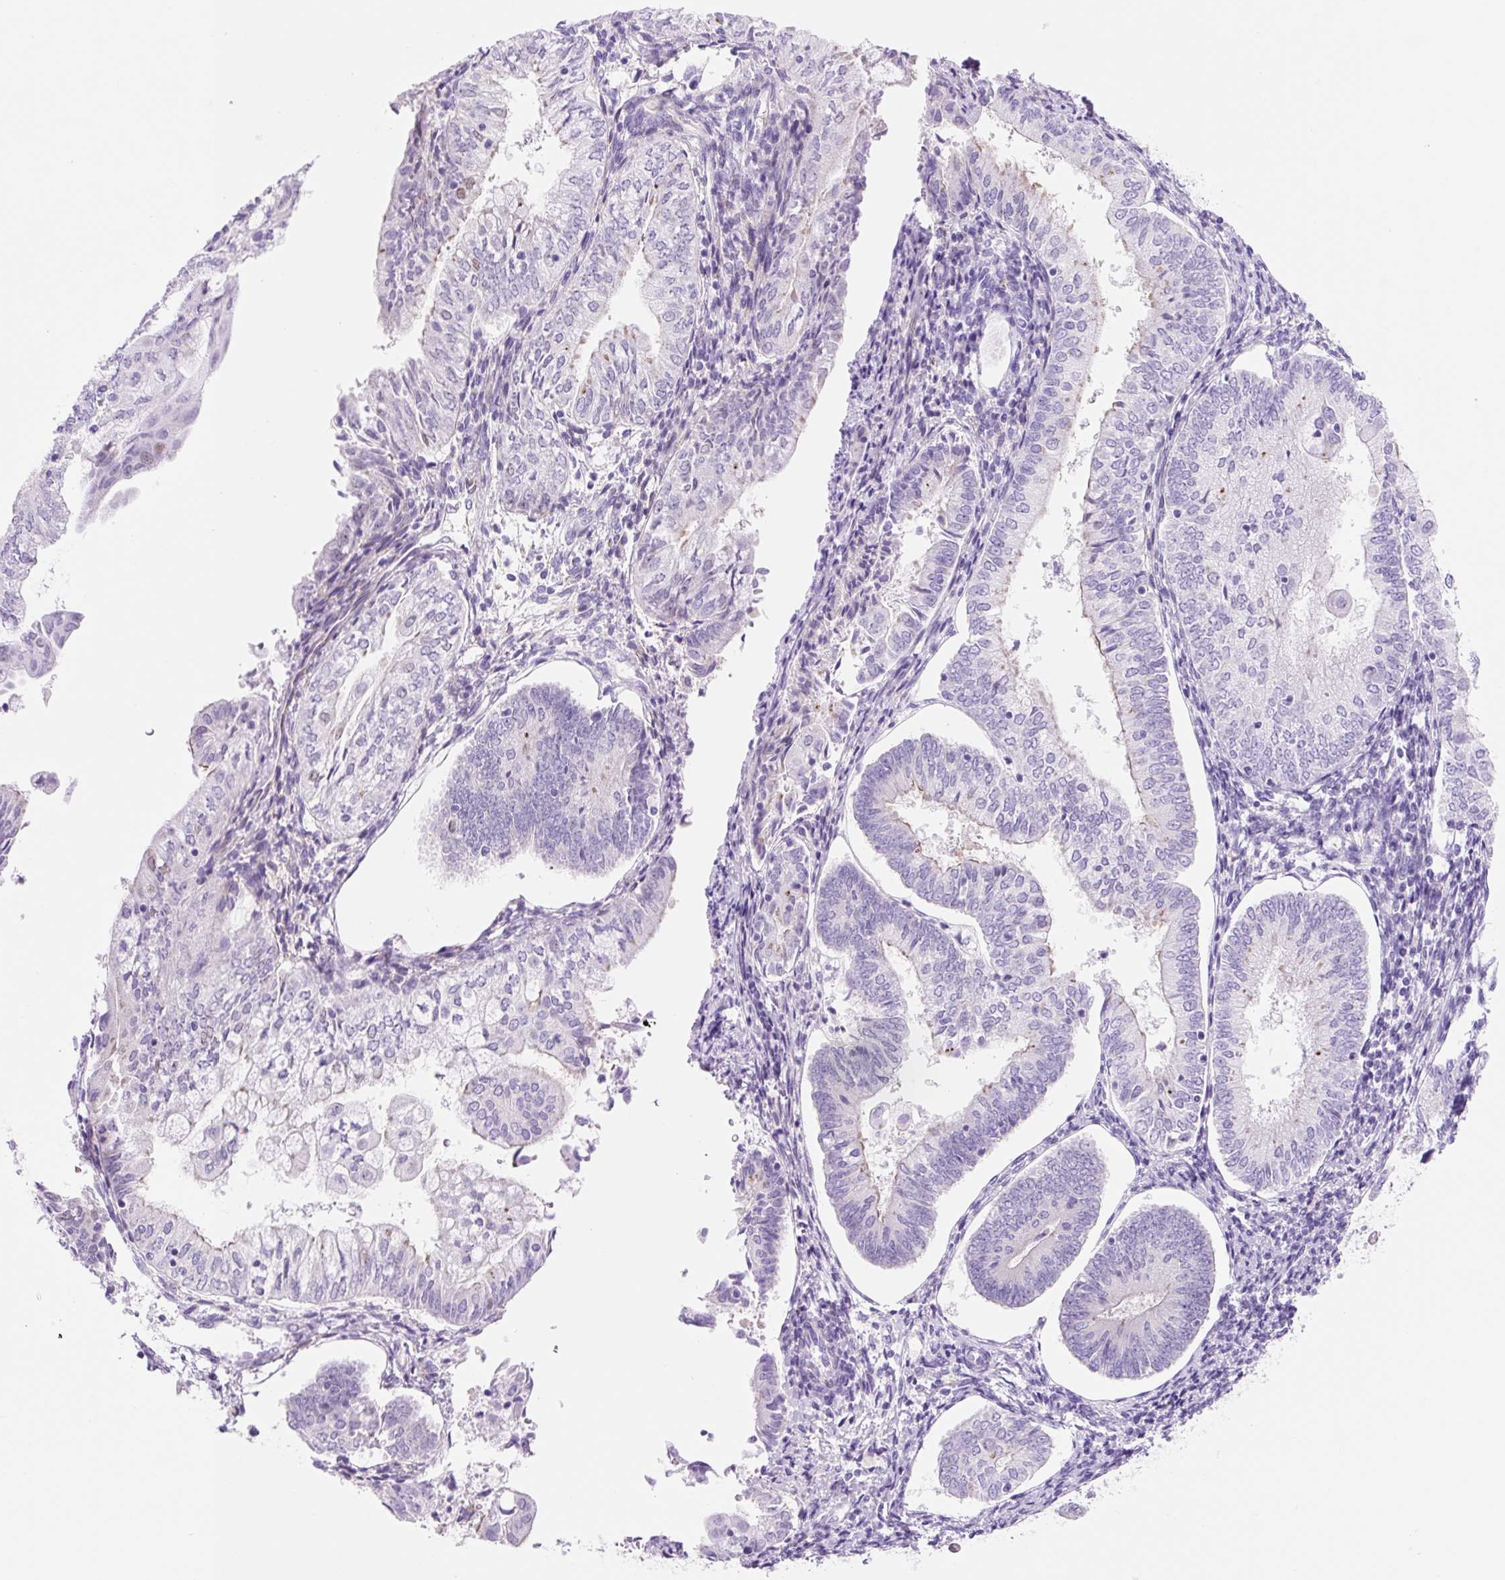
{"staining": {"intensity": "negative", "quantity": "none", "location": "none"}, "tissue": "endometrial cancer", "cell_type": "Tumor cells", "image_type": "cancer", "snomed": [{"axis": "morphology", "description": "Adenocarcinoma, NOS"}, {"axis": "topography", "description": "Endometrium"}], "caption": "Immunohistochemistry (IHC) photomicrograph of endometrial adenocarcinoma stained for a protein (brown), which reveals no staining in tumor cells.", "gene": "ZNF121", "patient": {"sex": "female", "age": 55}}